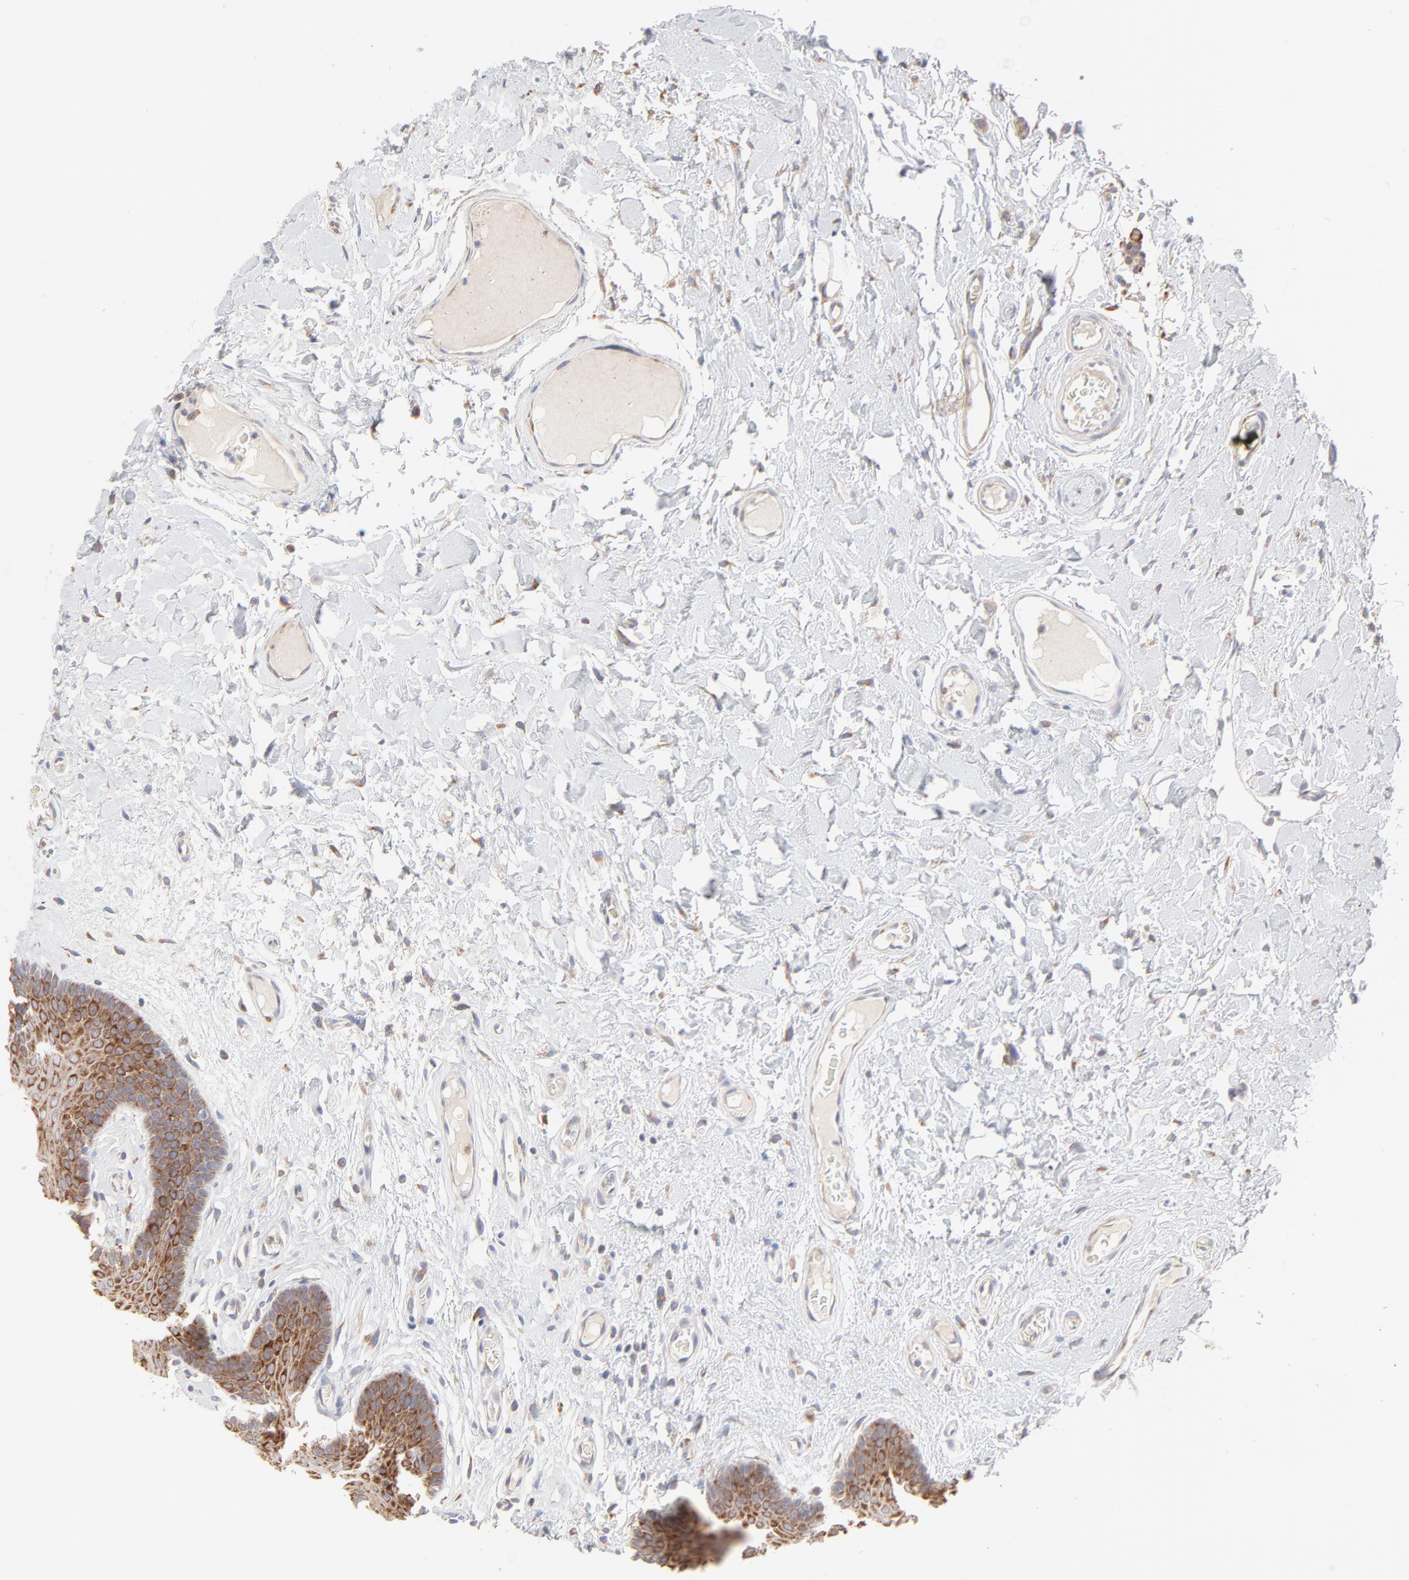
{"staining": {"intensity": "strong", "quantity": "25%-75%", "location": "cytoplasmic/membranous"}, "tissue": "oral mucosa", "cell_type": "Squamous epithelial cells", "image_type": "normal", "snomed": [{"axis": "morphology", "description": "Normal tissue, NOS"}, {"axis": "morphology", "description": "Squamous cell carcinoma, NOS"}, {"axis": "topography", "description": "Skeletal muscle"}, {"axis": "topography", "description": "Oral tissue"}, {"axis": "topography", "description": "Head-Neck"}], "caption": "Strong cytoplasmic/membranous staining is present in approximately 25%-75% of squamous epithelial cells in unremarkable oral mucosa.", "gene": "RPS21", "patient": {"sex": "male", "age": 71}}